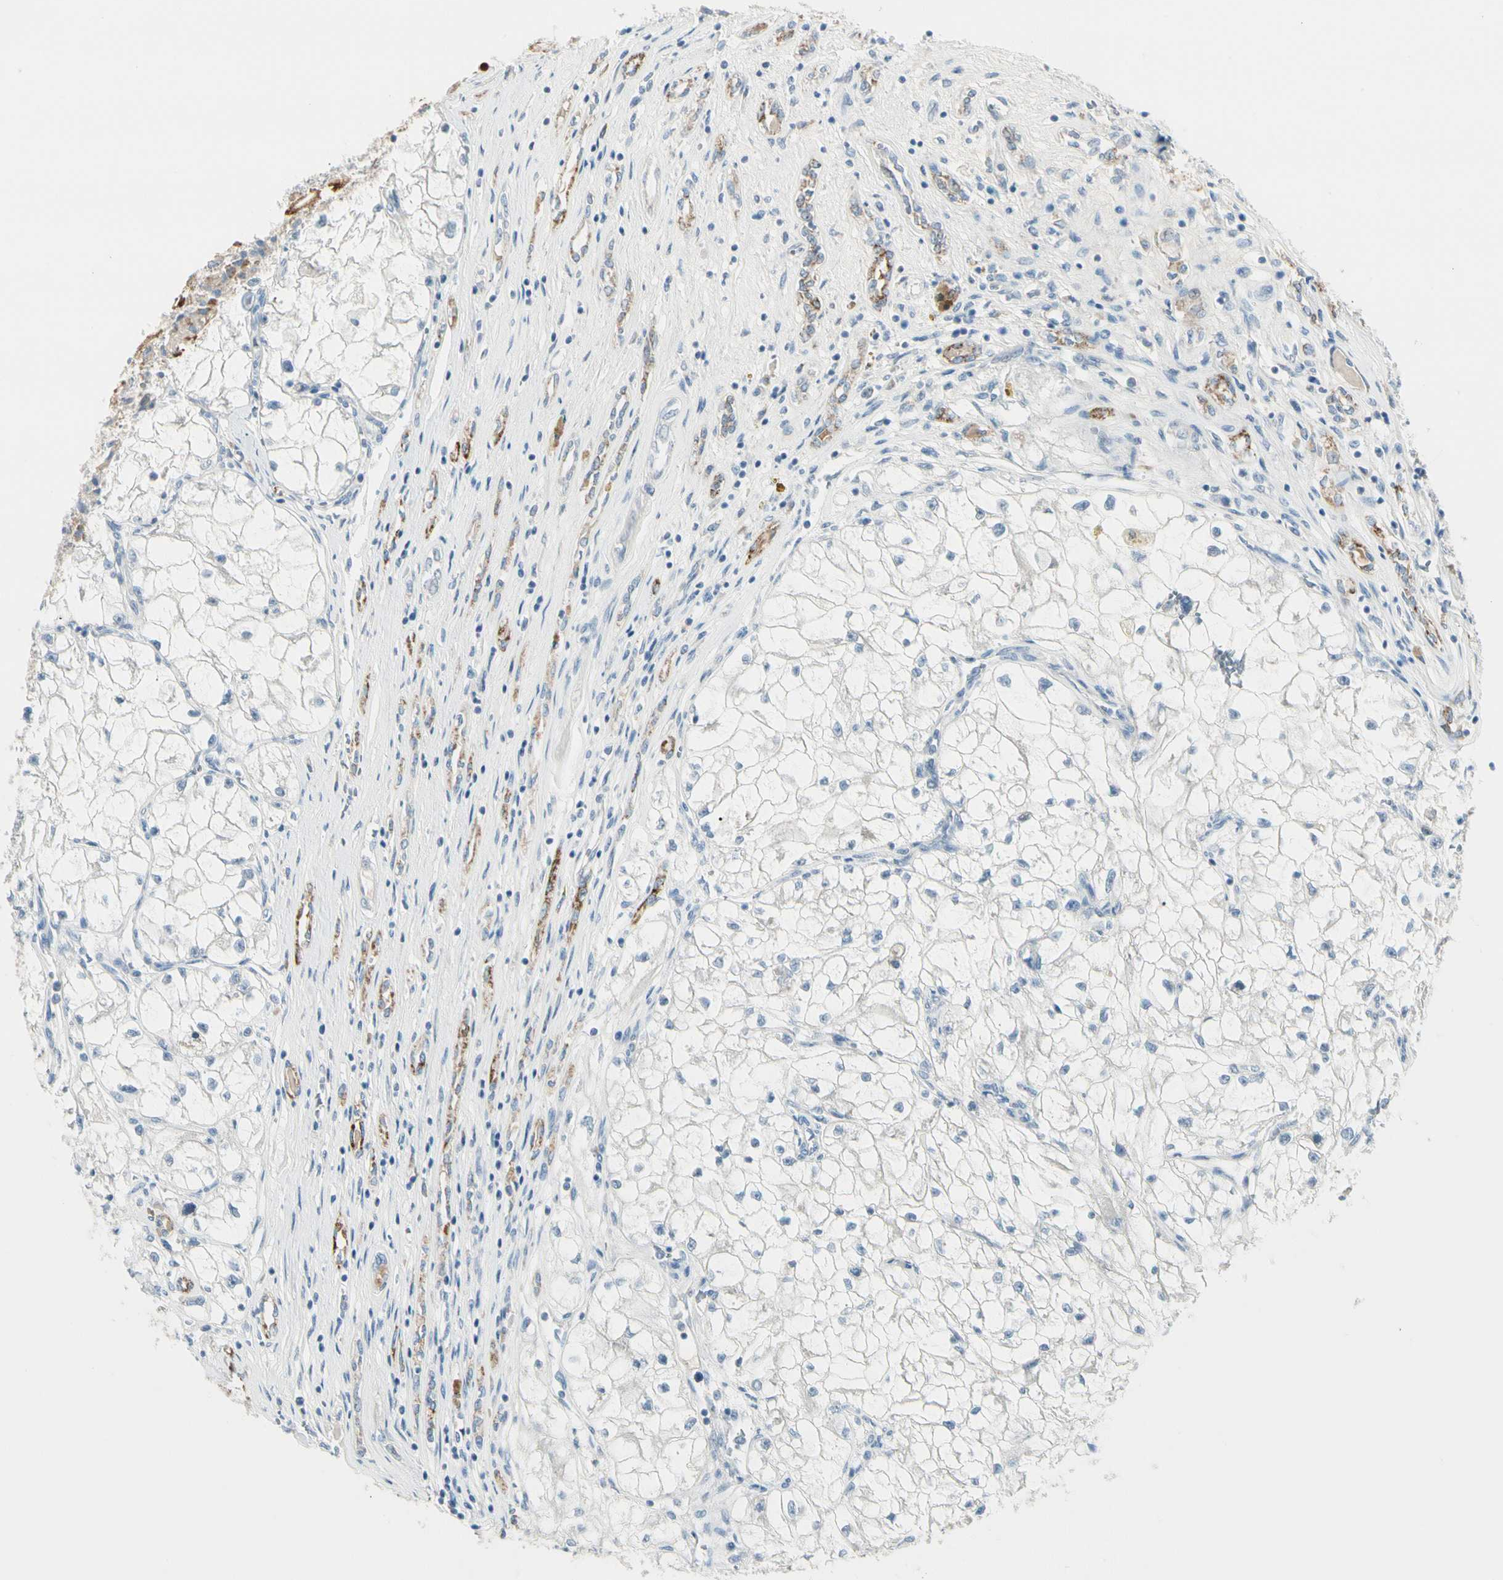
{"staining": {"intensity": "negative", "quantity": "none", "location": "none"}, "tissue": "renal cancer", "cell_type": "Tumor cells", "image_type": "cancer", "snomed": [{"axis": "morphology", "description": "Adenocarcinoma, NOS"}, {"axis": "topography", "description": "Kidney"}], "caption": "Immunohistochemistry (IHC) image of human renal cancer stained for a protein (brown), which shows no positivity in tumor cells.", "gene": "SLC6A15", "patient": {"sex": "female", "age": 70}}